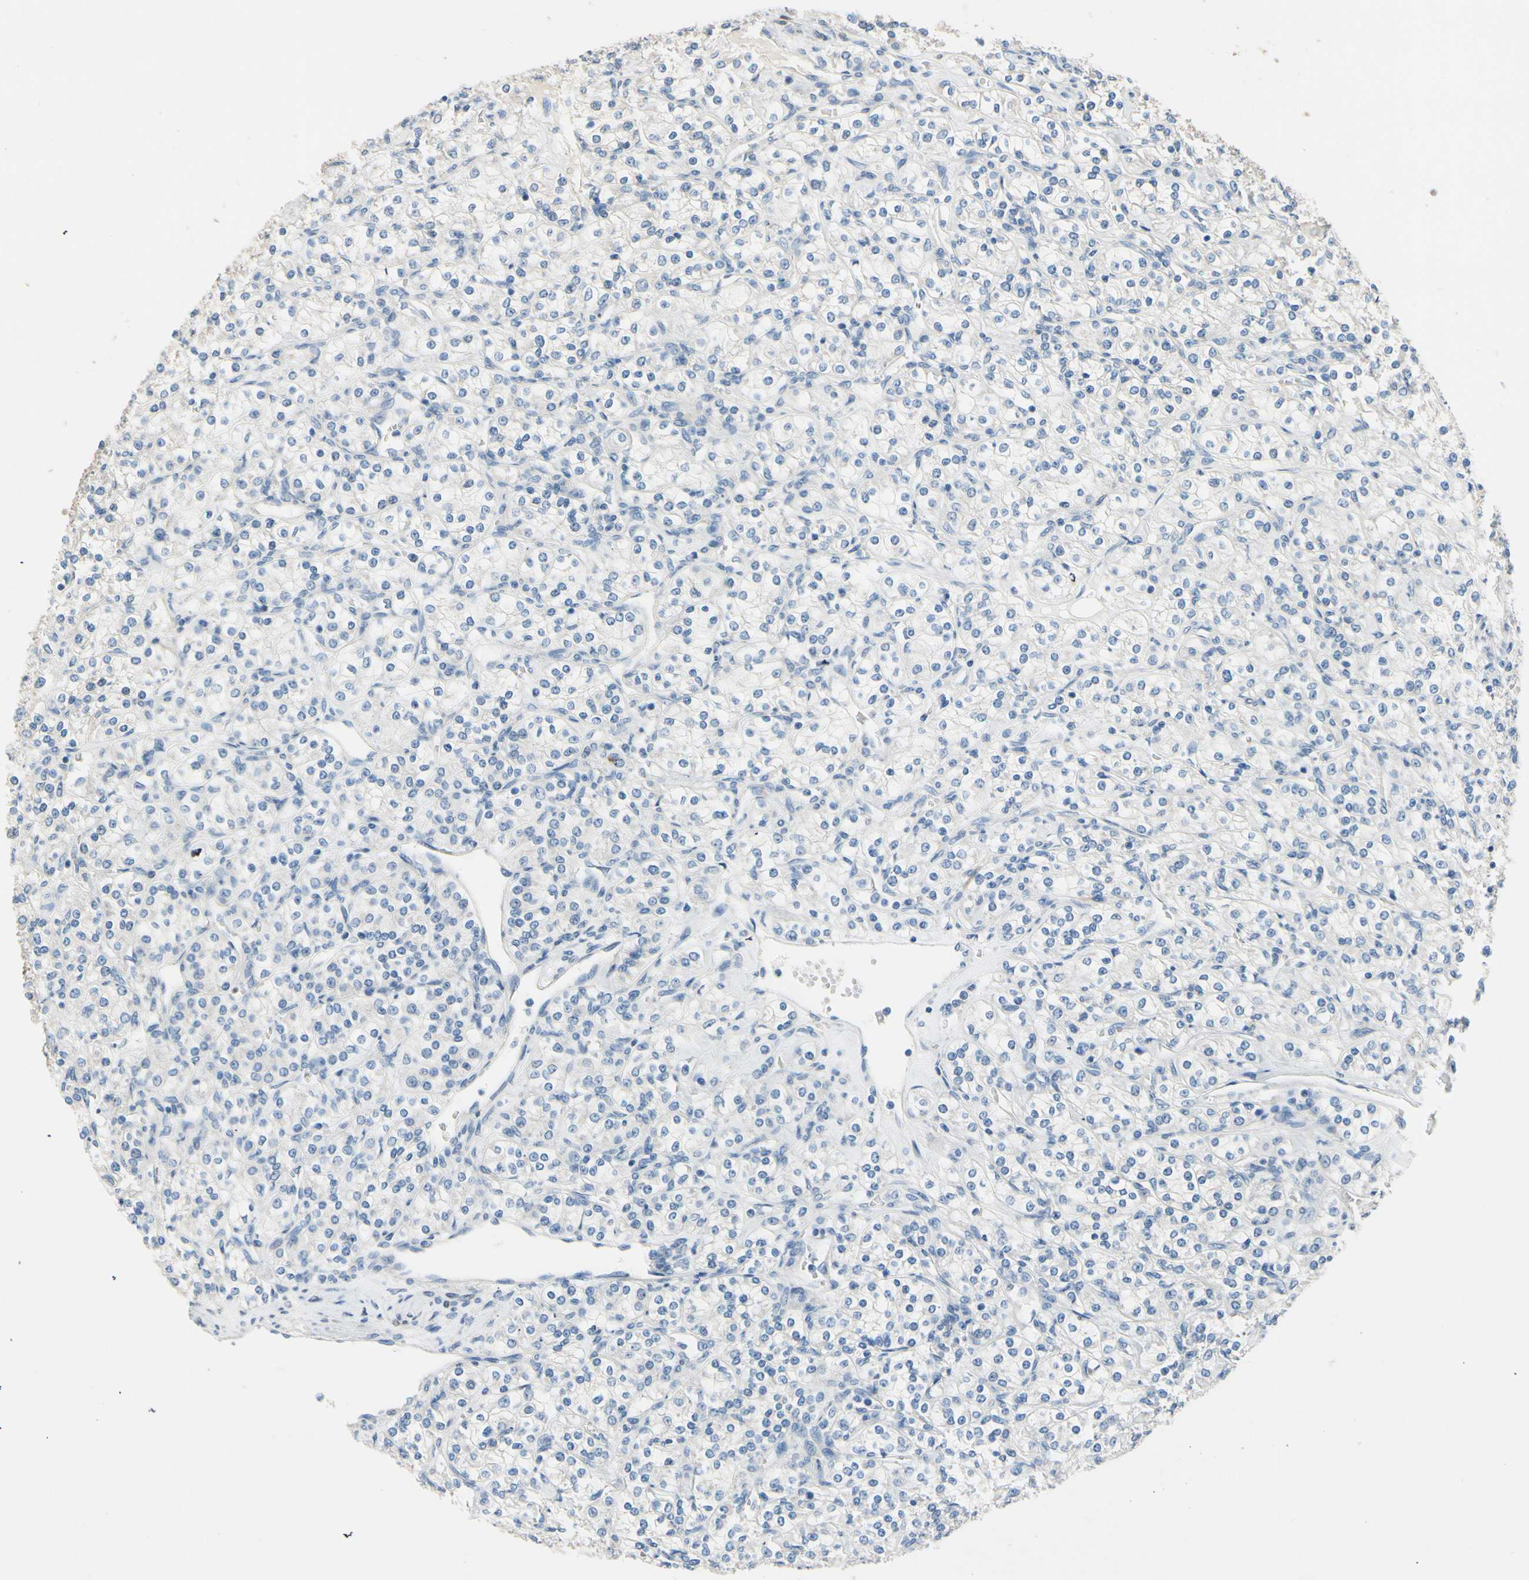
{"staining": {"intensity": "negative", "quantity": "none", "location": "none"}, "tissue": "renal cancer", "cell_type": "Tumor cells", "image_type": "cancer", "snomed": [{"axis": "morphology", "description": "Adenocarcinoma, NOS"}, {"axis": "topography", "description": "Kidney"}], "caption": "A micrograph of human renal cancer (adenocarcinoma) is negative for staining in tumor cells.", "gene": "CKAP2", "patient": {"sex": "male", "age": 77}}